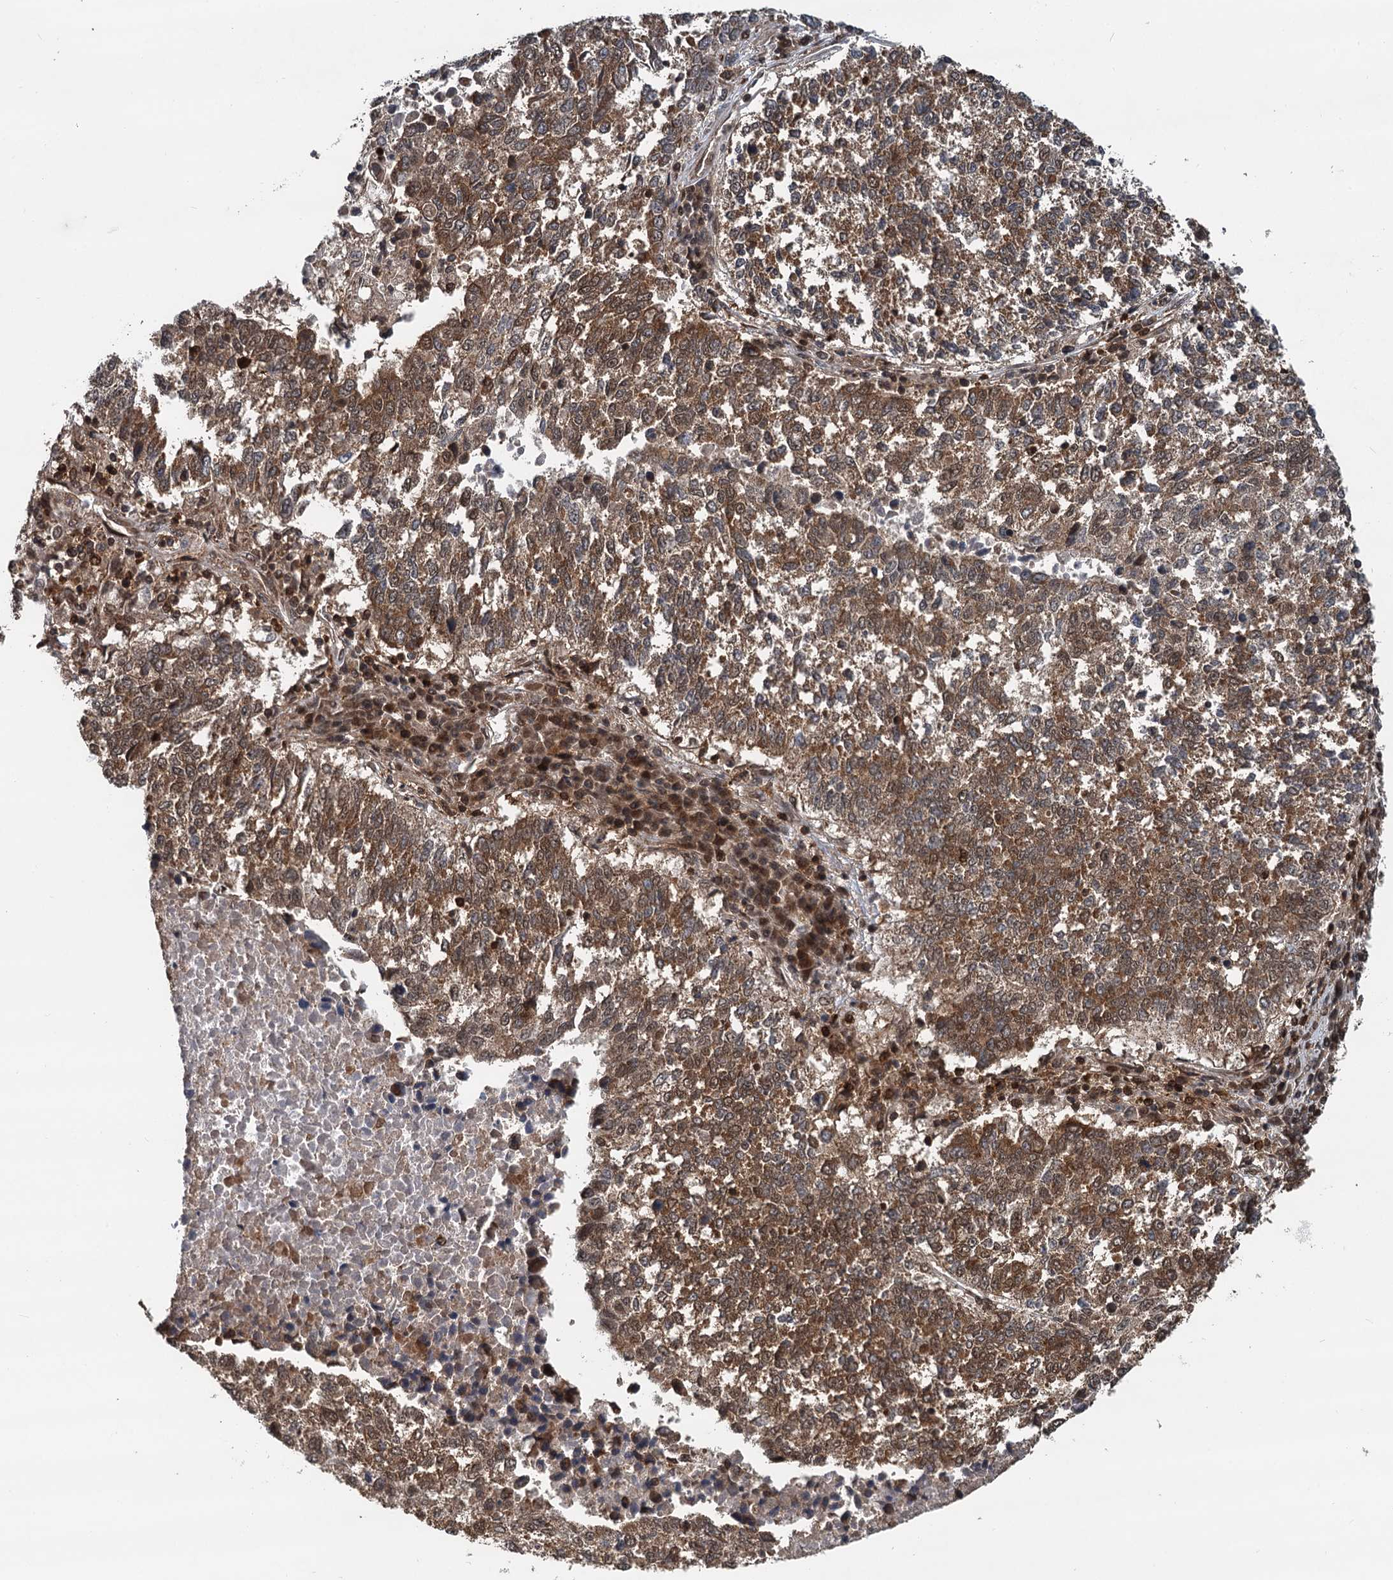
{"staining": {"intensity": "moderate", "quantity": ">75%", "location": "cytoplasmic/membranous,nuclear"}, "tissue": "lung cancer", "cell_type": "Tumor cells", "image_type": "cancer", "snomed": [{"axis": "morphology", "description": "Squamous cell carcinoma, NOS"}, {"axis": "topography", "description": "Lung"}], "caption": "This is a histology image of immunohistochemistry (IHC) staining of squamous cell carcinoma (lung), which shows moderate staining in the cytoplasmic/membranous and nuclear of tumor cells.", "gene": "STUB1", "patient": {"sex": "male", "age": 73}}